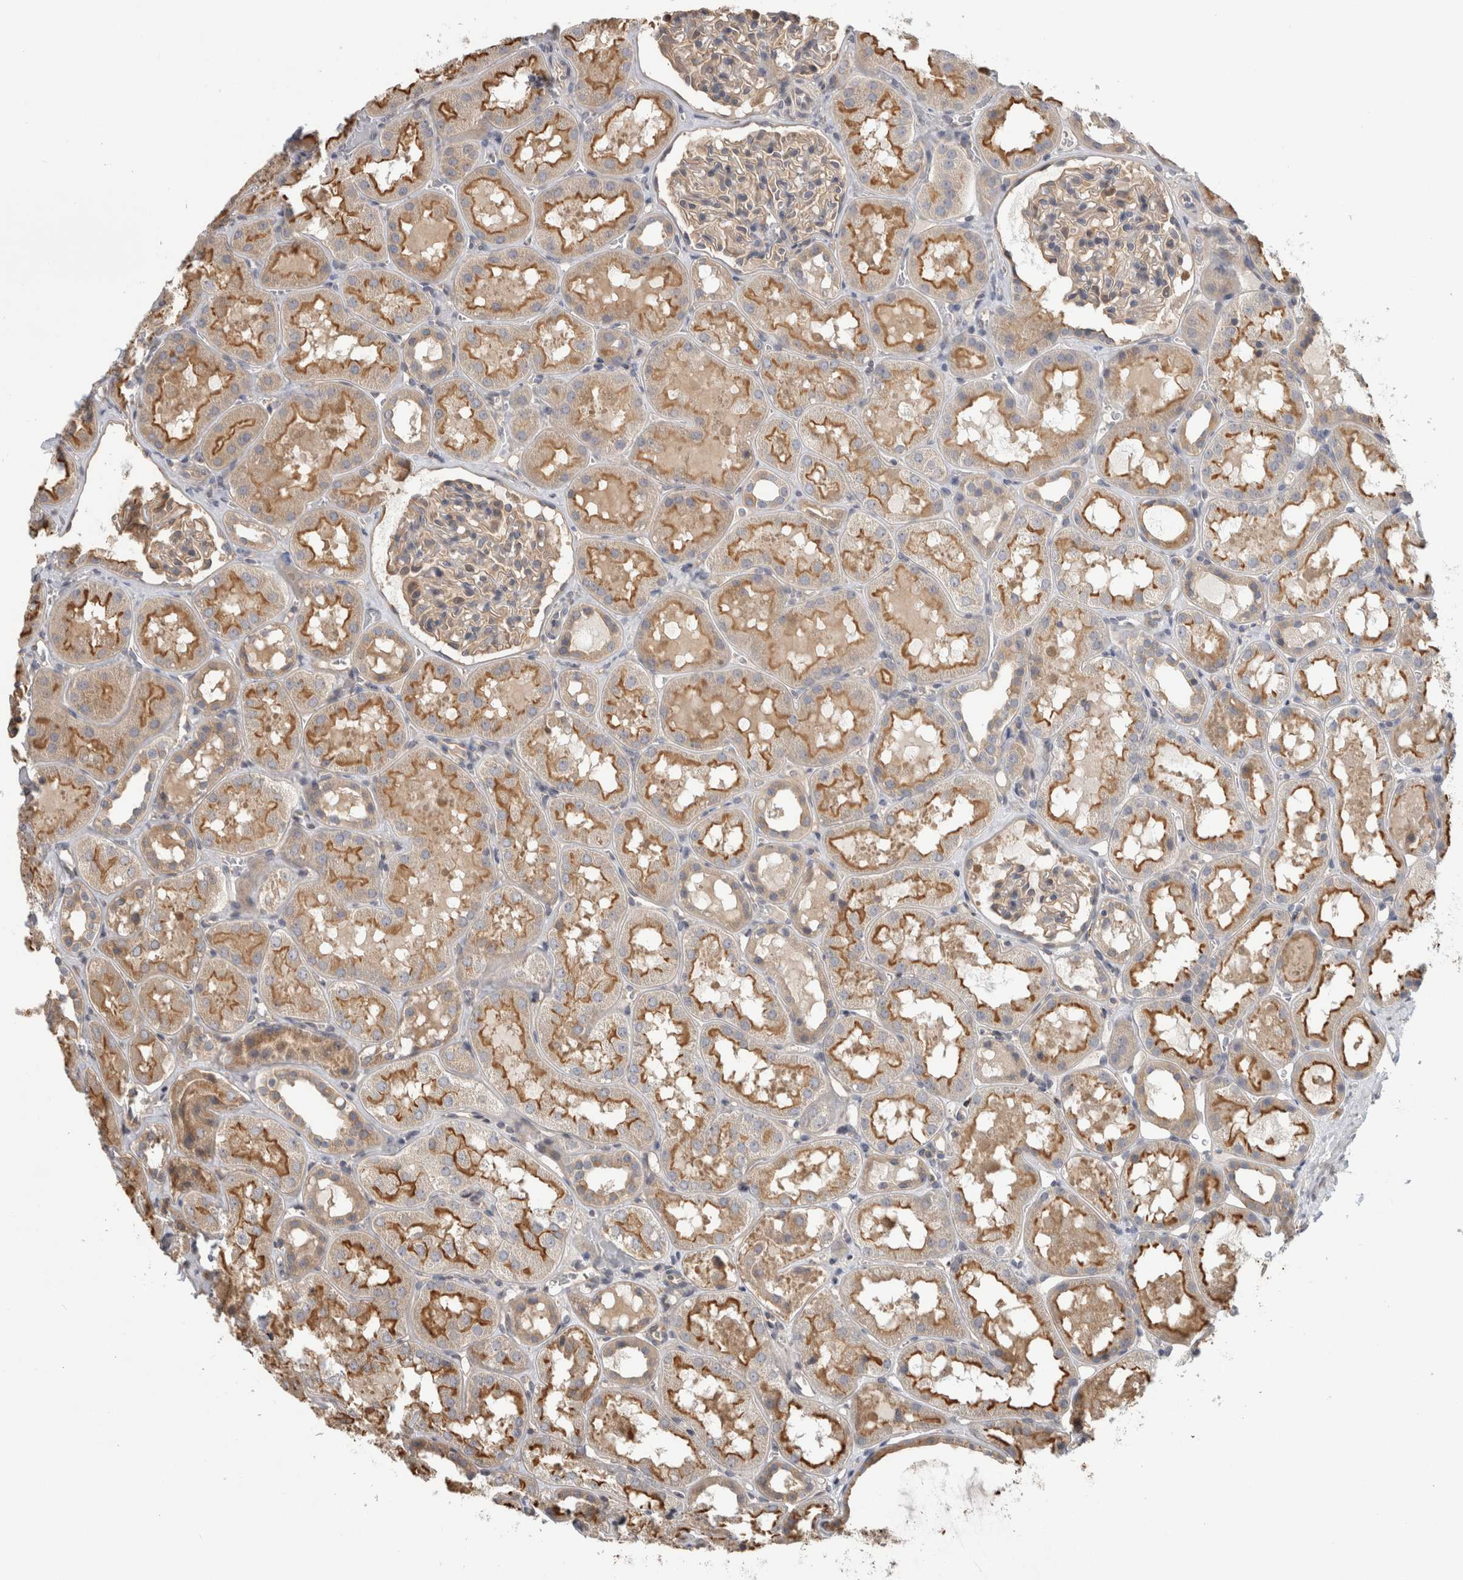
{"staining": {"intensity": "weak", "quantity": ">75%", "location": "cytoplasmic/membranous"}, "tissue": "kidney", "cell_type": "Cells in glomeruli", "image_type": "normal", "snomed": [{"axis": "morphology", "description": "Normal tissue, NOS"}, {"axis": "topography", "description": "Kidney"}, {"axis": "topography", "description": "Urinary bladder"}], "caption": "Protein positivity by immunohistochemistry (IHC) shows weak cytoplasmic/membranous expression in about >75% of cells in glomeruli in unremarkable kidney.", "gene": "PARP6", "patient": {"sex": "male", "age": 16}}